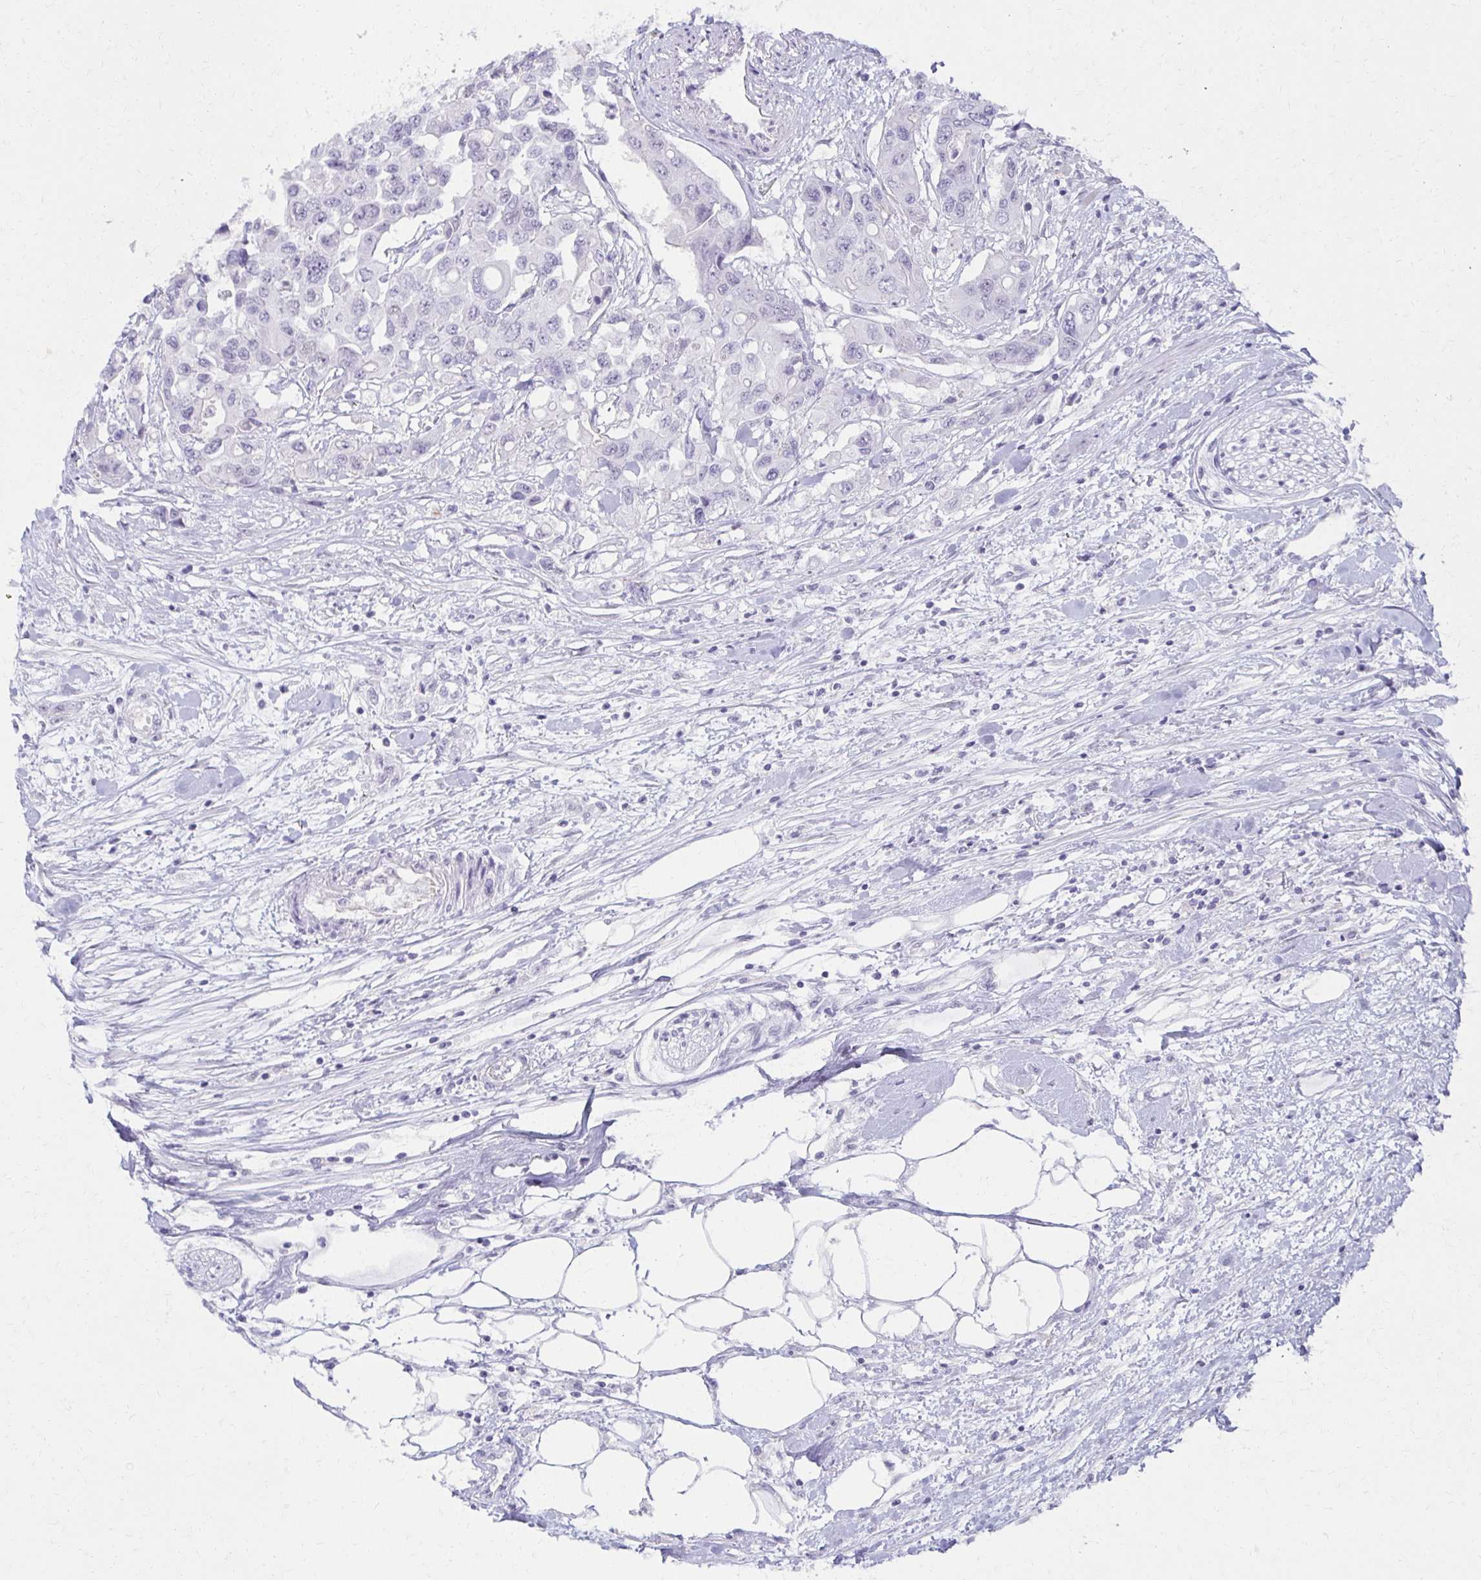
{"staining": {"intensity": "negative", "quantity": "none", "location": "none"}, "tissue": "colorectal cancer", "cell_type": "Tumor cells", "image_type": "cancer", "snomed": [{"axis": "morphology", "description": "Adenocarcinoma, NOS"}, {"axis": "topography", "description": "Colon"}], "caption": "The histopathology image reveals no significant positivity in tumor cells of colorectal cancer (adenocarcinoma).", "gene": "MORC4", "patient": {"sex": "male", "age": 77}}